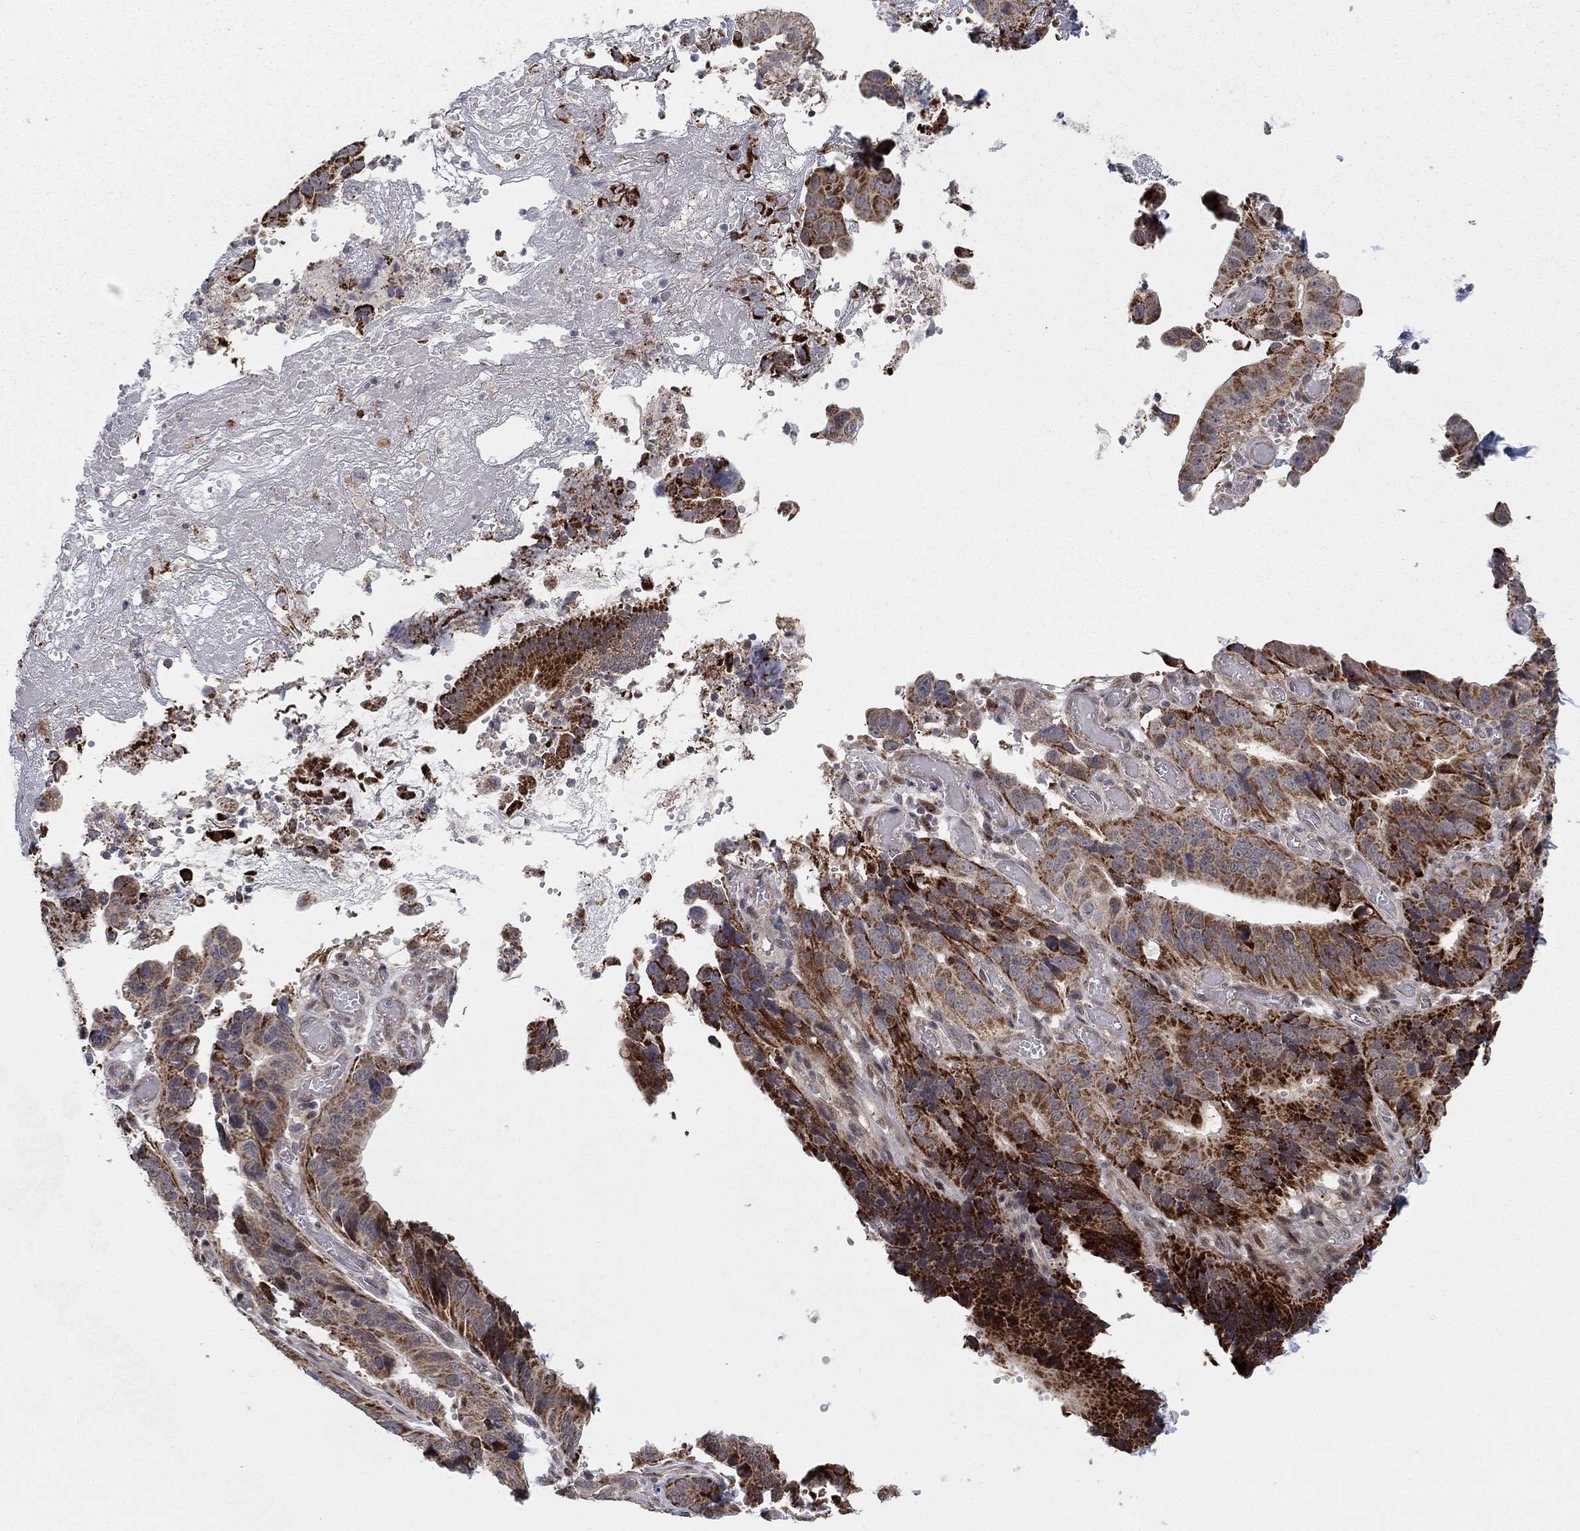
{"staining": {"intensity": "strong", "quantity": ">75%", "location": "cytoplasmic/membranous"}, "tissue": "stomach cancer", "cell_type": "Tumor cells", "image_type": "cancer", "snomed": [{"axis": "morphology", "description": "Adenocarcinoma, NOS"}, {"axis": "topography", "description": "Stomach"}], "caption": "Protein staining reveals strong cytoplasmic/membranous positivity in about >75% of tumor cells in stomach adenocarcinoma.", "gene": "ZNF395", "patient": {"sex": "male", "age": 84}}